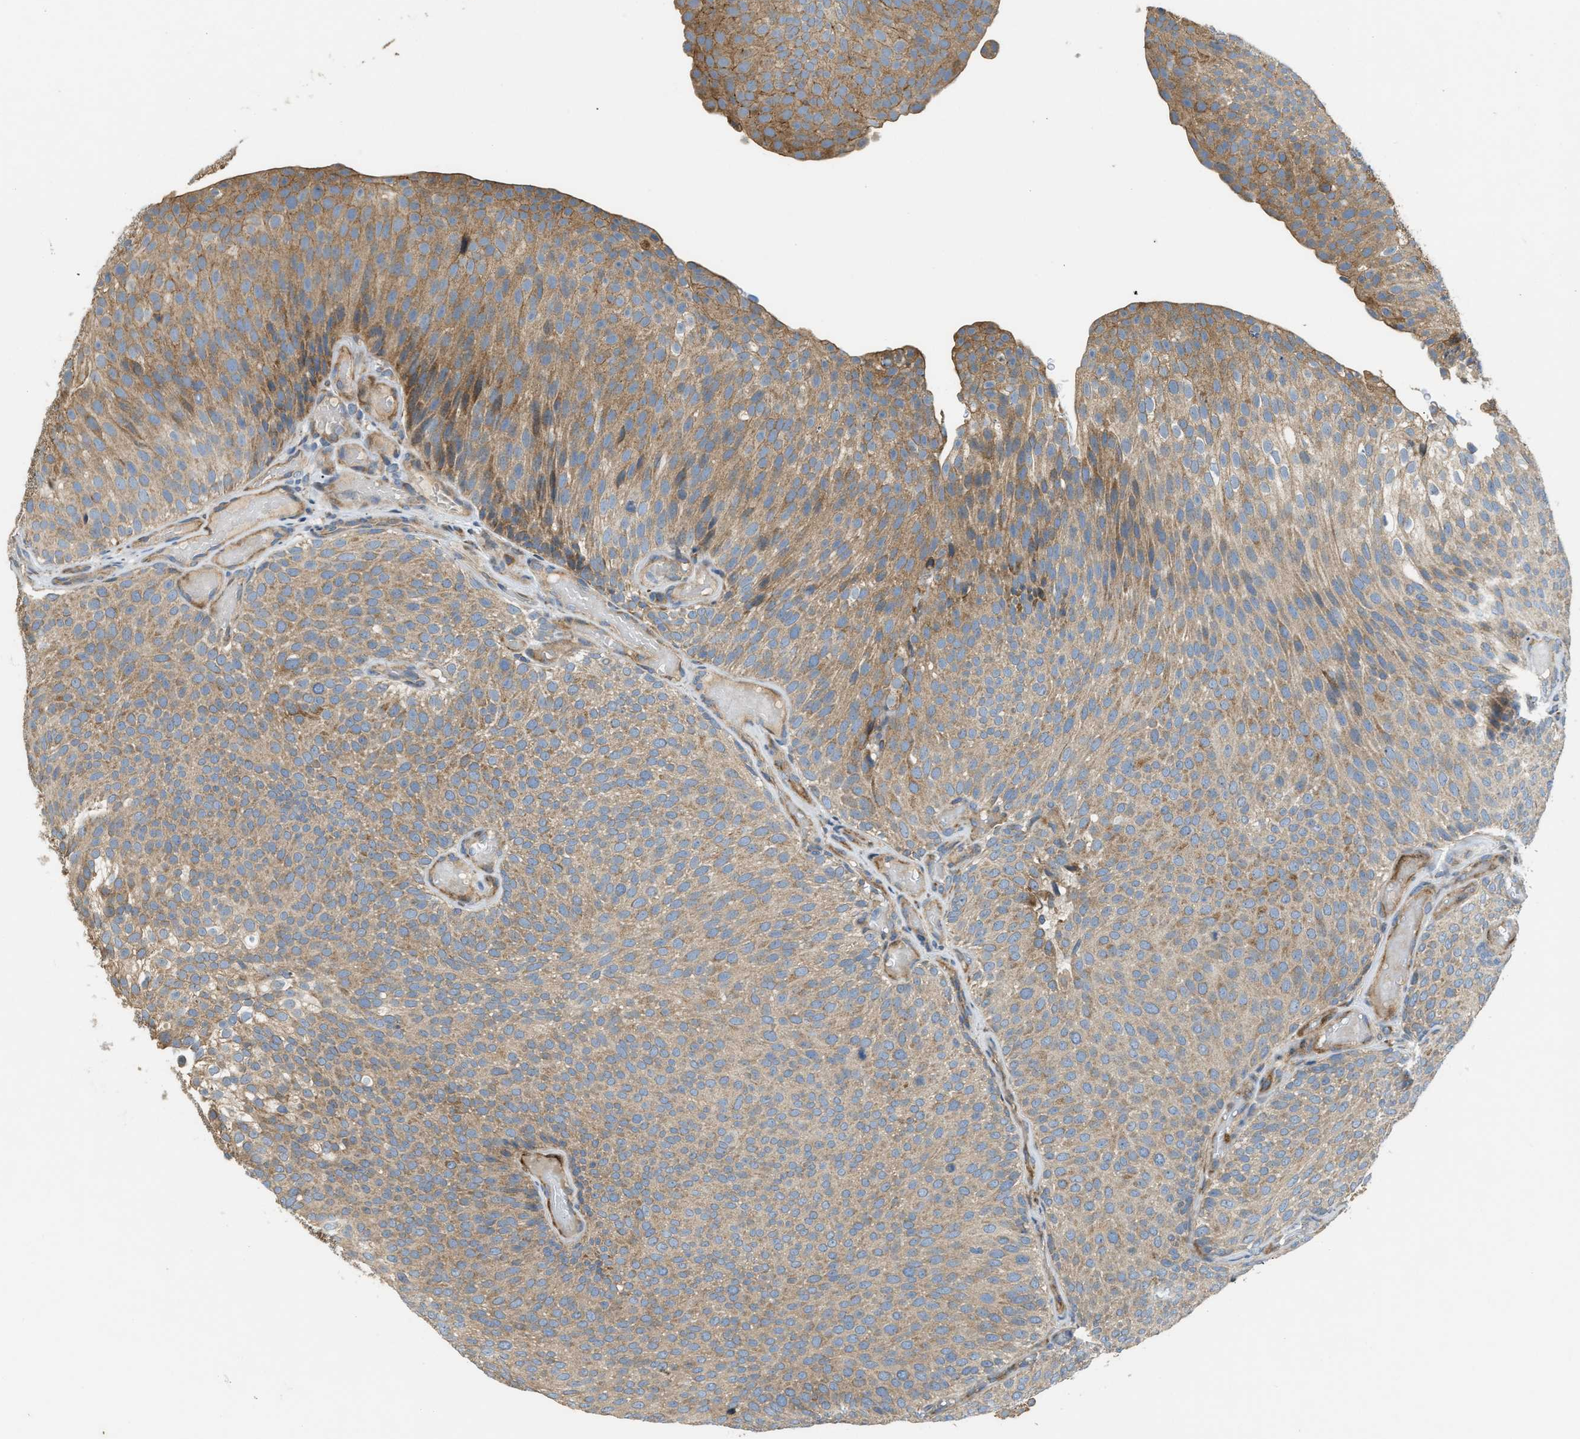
{"staining": {"intensity": "weak", "quantity": ">75%", "location": "cytoplasmic/membranous"}, "tissue": "urothelial cancer", "cell_type": "Tumor cells", "image_type": "cancer", "snomed": [{"axis": "morphology", "description": "Urothelial carcinoma, Low grade"}, {"axis": "topography", "description": "Urinary bladder"}], "caption": "Immunohistochemical staining of urothelial carcinoma (low-grade) demonstrates low levels of weak cytoplasmic/membranous protein expression in approximately >75% of tumor cells.", "gene": "TMEM68", "patient": {"sex": "male", "age": 78}}